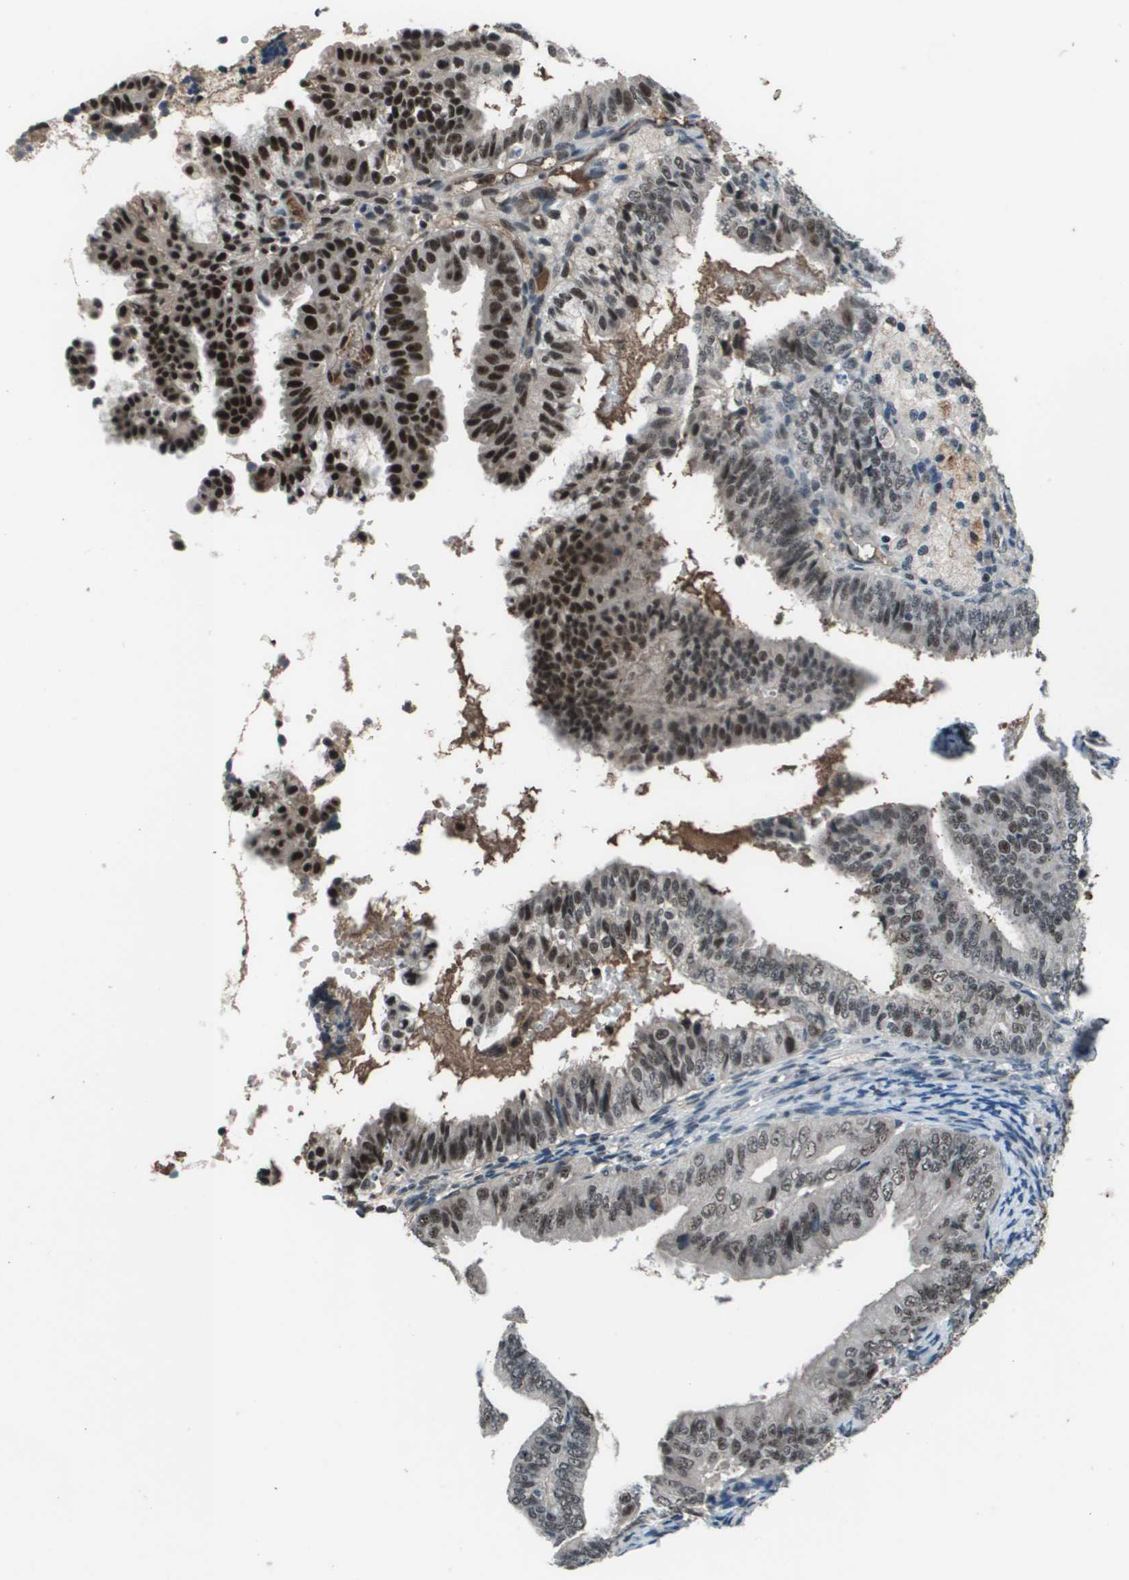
{"staining": {"intensity": "strong", "quantity": "25%-75%", "location": "nuclear"}, "tissue": "endometrial cancer", "cell_type": "Tumor cells", "image_type": "cancer", "snomed": [{"axis": "morphology", "description": "Adenocarcinoma, NOS"}, {"axis": "topography", "description": "Endometrium"}], "caption": "Endometrial cancer stained for a protein (brown) demonstrates strong nuclear positive staining in approximately 25%-75% of tumor cells.", "gene": "THRAP3", "patient": {"sex": "female", "age": 63}}